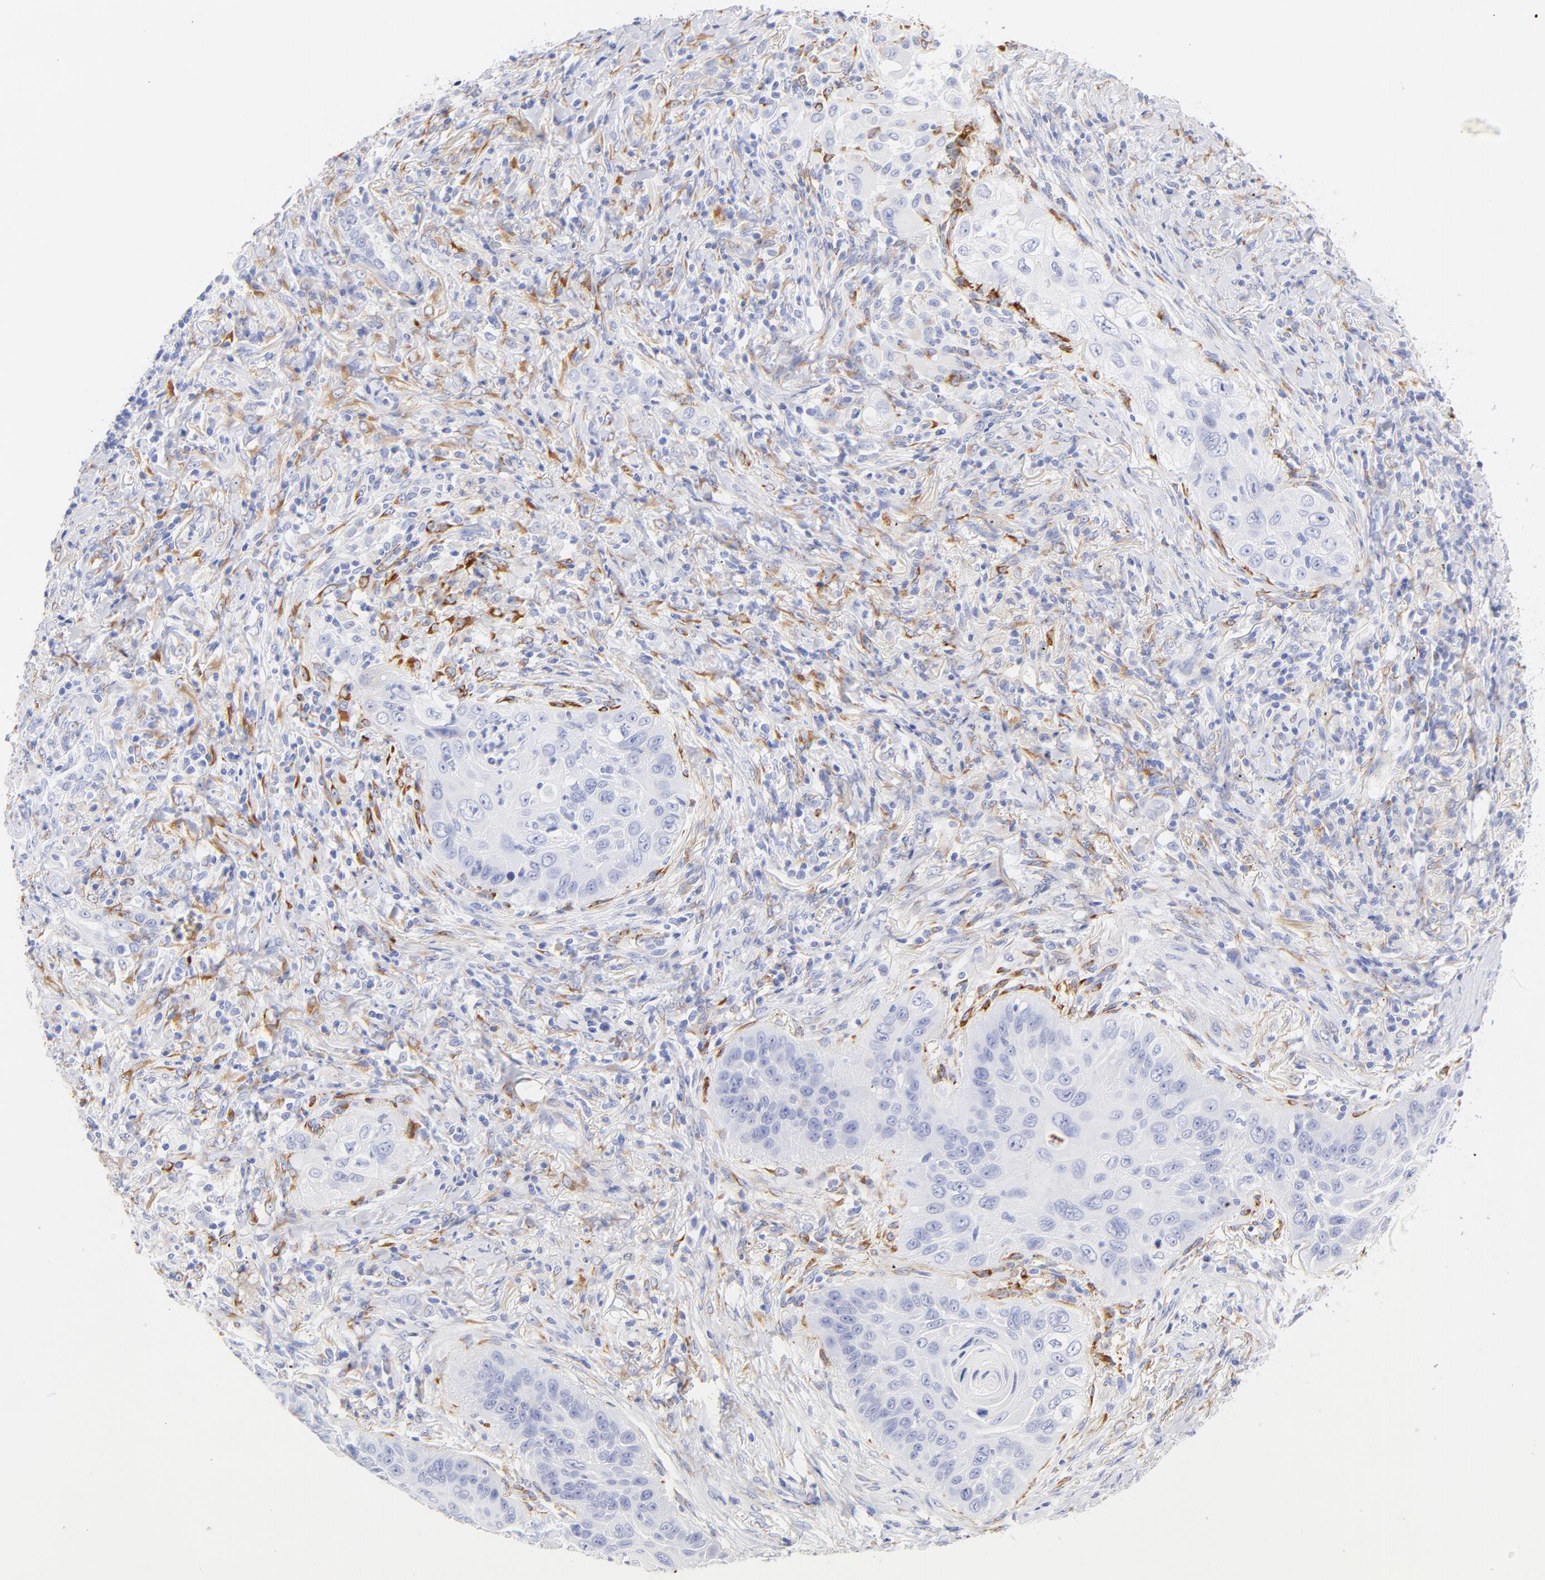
{"staining": {"intensity": "negative", "quantity": "none", "location": "none"}, "tissue": "lung cancer", "cell_type": "Tumor cells", "image_type": "cancer", "snomed": [{"axis": "morphology", "description": "Squamous cell carcinoma, NOS"}, {"axis": "topography", "description": "Lung"}], "caption": "Image shows no significant protein expression in tumor cells of lung squamous cell carcinoma.", "gene": "C1QTNF6", "patient": {"sex": "female", "age": 67}}